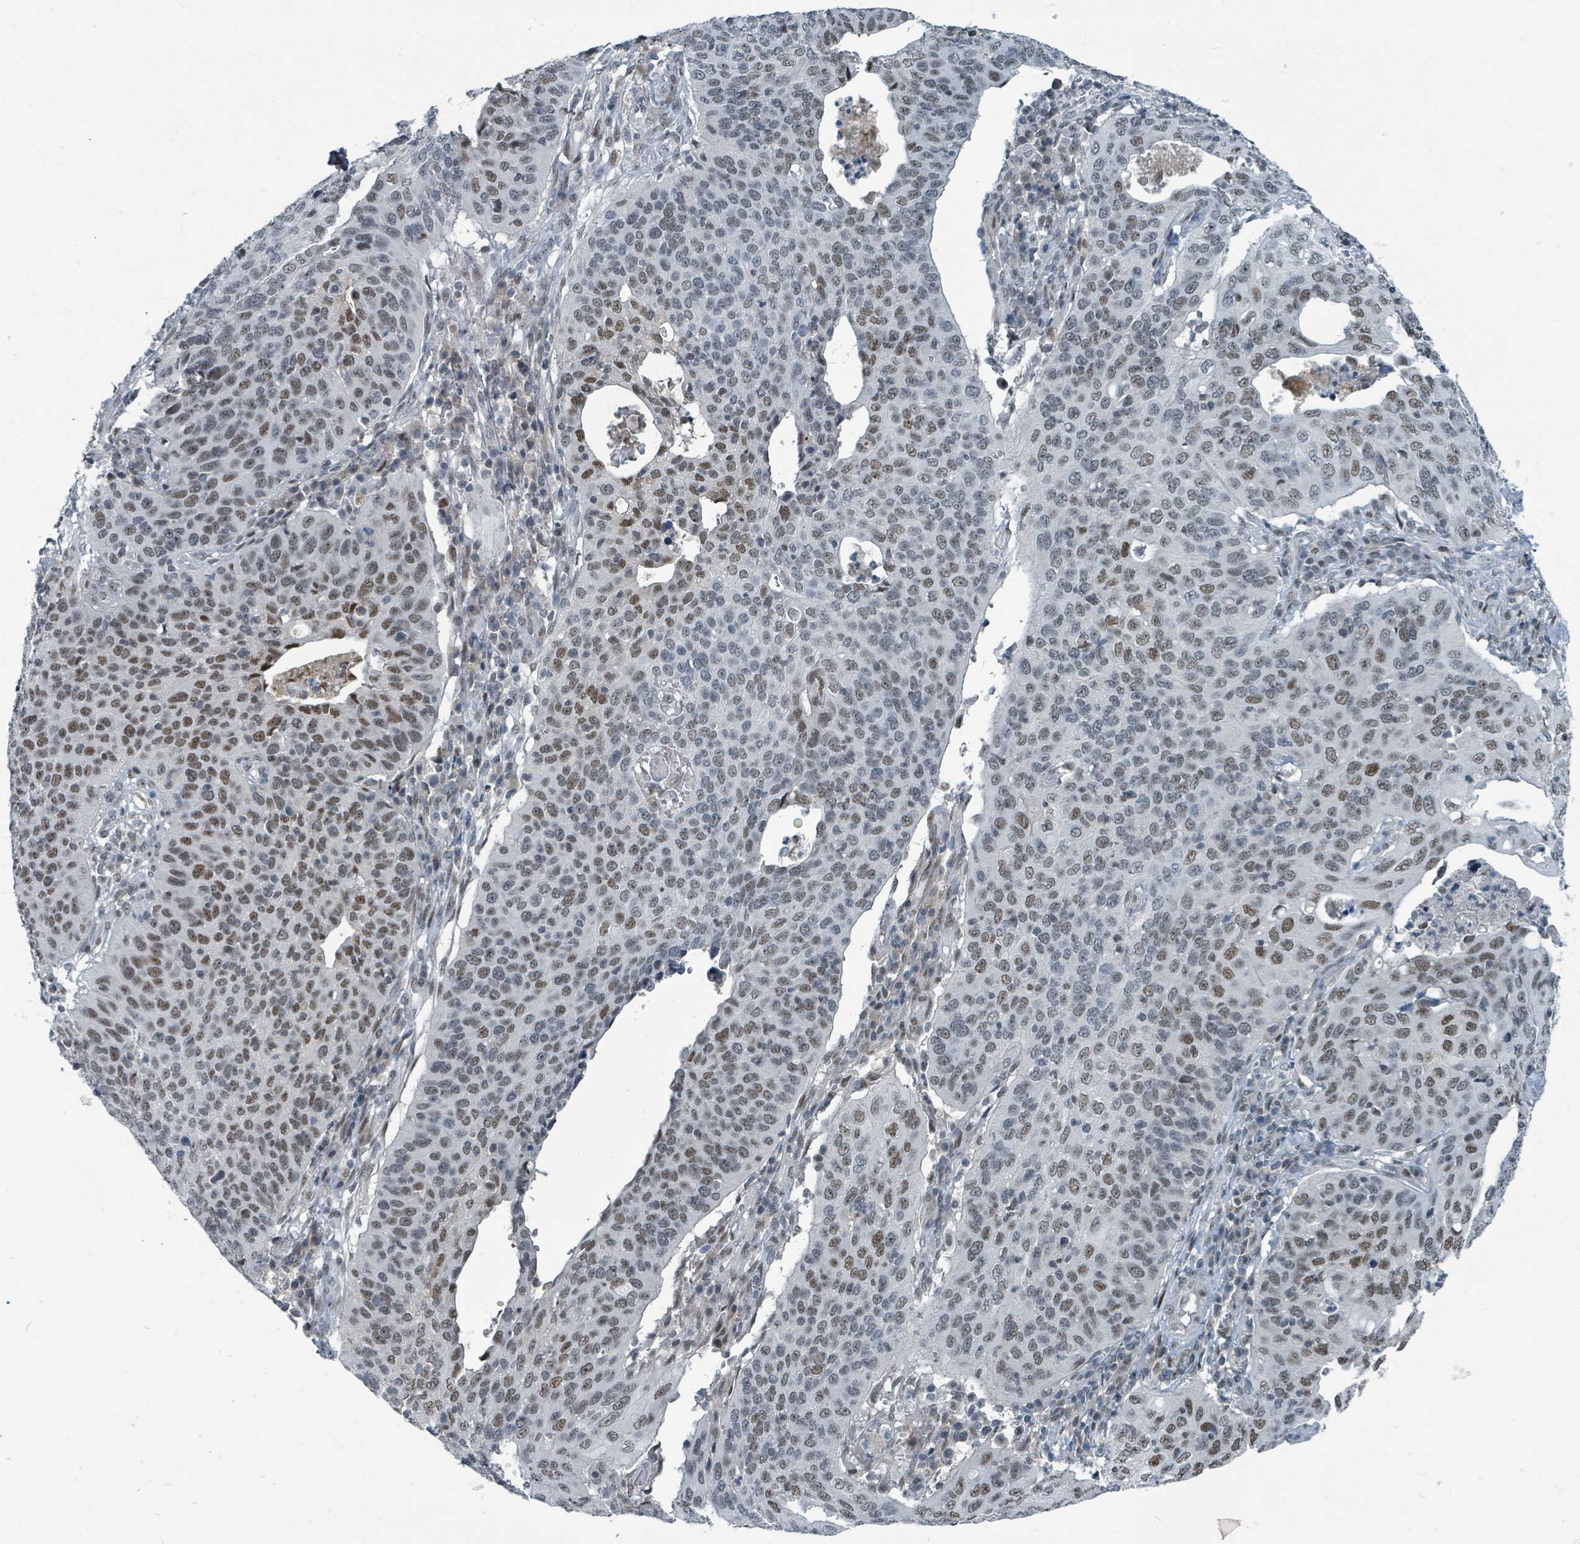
{"staining": {"intensity": "moderate", "quantity": ">75%", "location": "nuclear"}, "tissue": "cervical cancer", "cell_type": "Tumor cells", "image_type": "cancer", "snomed": [{"axis": "morphology", "description": "Squamous cell carcinoma, NOS"}, {"axis": "topography", "description": "Cervix"}], "caption": "Protein expression analysis of cervical squamous cell carcinoma exhibits moderate nuclear positivity in about >75% of tumor cells. The staining is performed using DAB brown chromogen to label protein expression. The nuclei are counter-stained blue using hematoxylin.", "gene": "UCK1", "patient": {"sex": "female", "age": 36}}